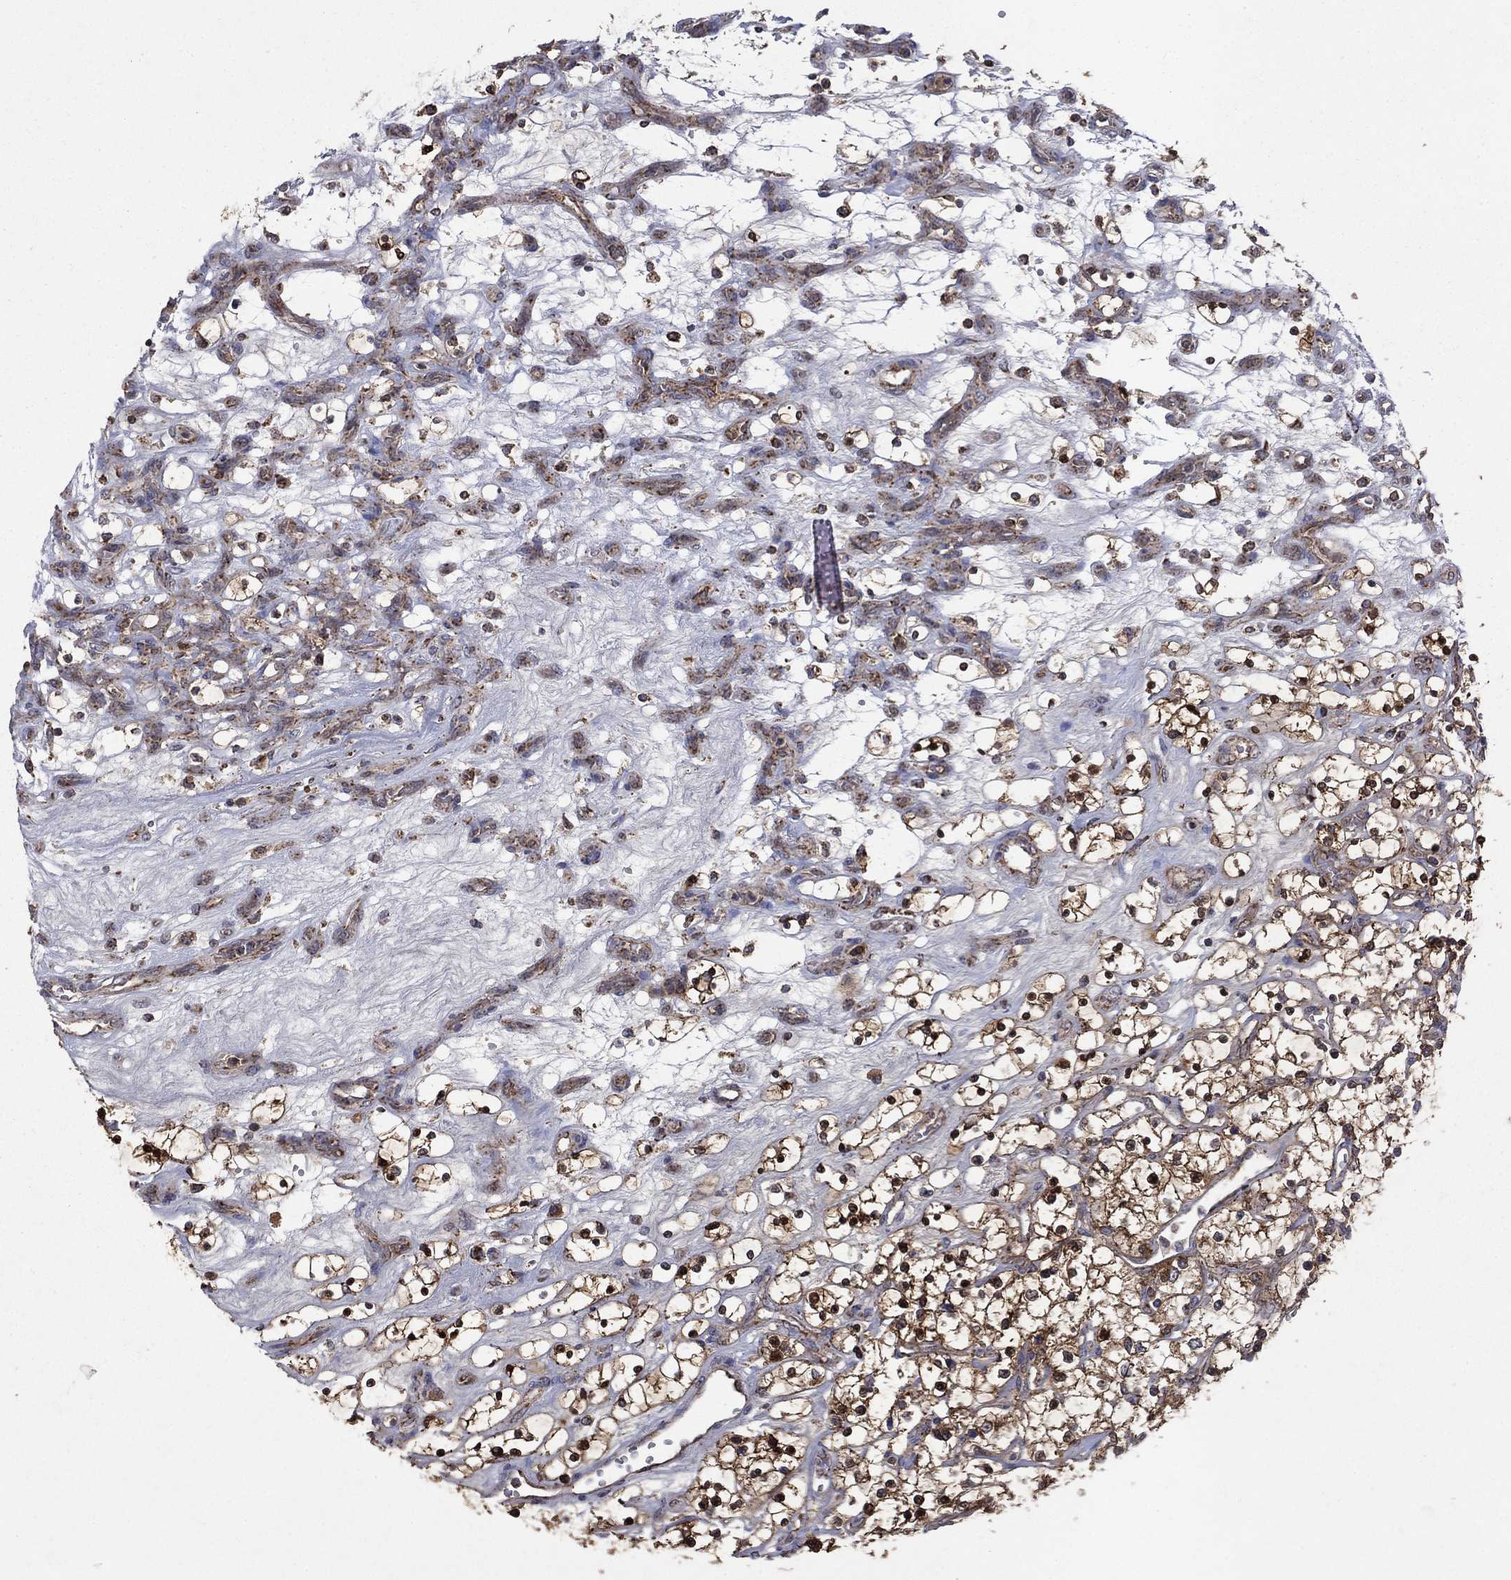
{"staining": {"intensity": "strong", "quantity": "25%-75%", "location": "cytoplasmic/membranous,nuclear"}, "tissue": "renal cancer", "cell_type": "Tumor cells", "image_type": "cancer", "snomed": [{"axis": "morphology", "description": "Adenocarcinoma, NOS"}, {"axis": "topography", "description": "Kidney"}], "caption": "Immunohistochemical staining of renal cancer demonstrates high levels of strong cytoplasmic/membranous and nuclear protein expression in about 25%-75% of tumor cells.", "gene": "DPH1", "patient": {"sex": "female", "age": 69}}